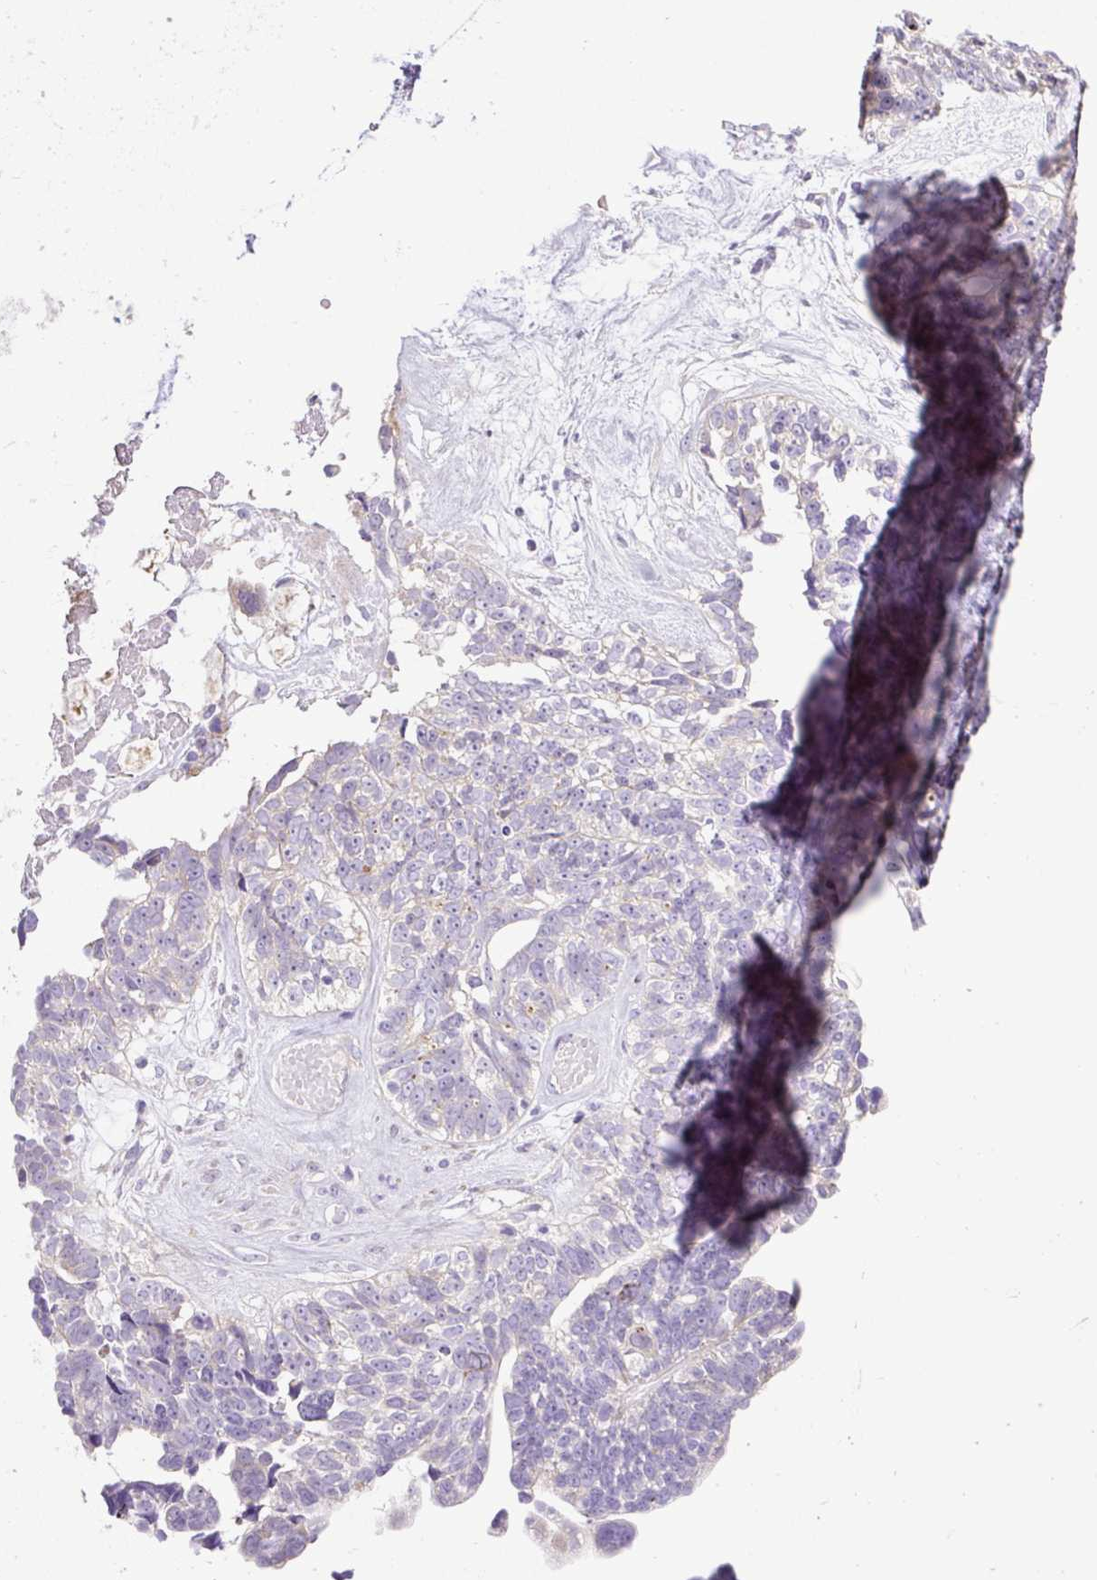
{"staining": {"intensity": "negative", "quantity": "none", "location": "none"}, "tissue": "ovarian cancer", "cell_type": "Tumor cells", "image_type": "cancer", "snomed": [{"axis": "morphology", "description": "Cystadenocarcinoma, serous, NOS"}, {"axis": "topography", "description": "Ovary"}], "caption": "Immunohistochemical staining of ovarian cancer (serous cystadenocarcinoma) demonstrates no significant positivity in tumor cells. (Brightfield microscopy of DAB immunohistochemistry at high magnification).", "gene": "CFAP47", "patient": {"sex": "female", "age": 79}}